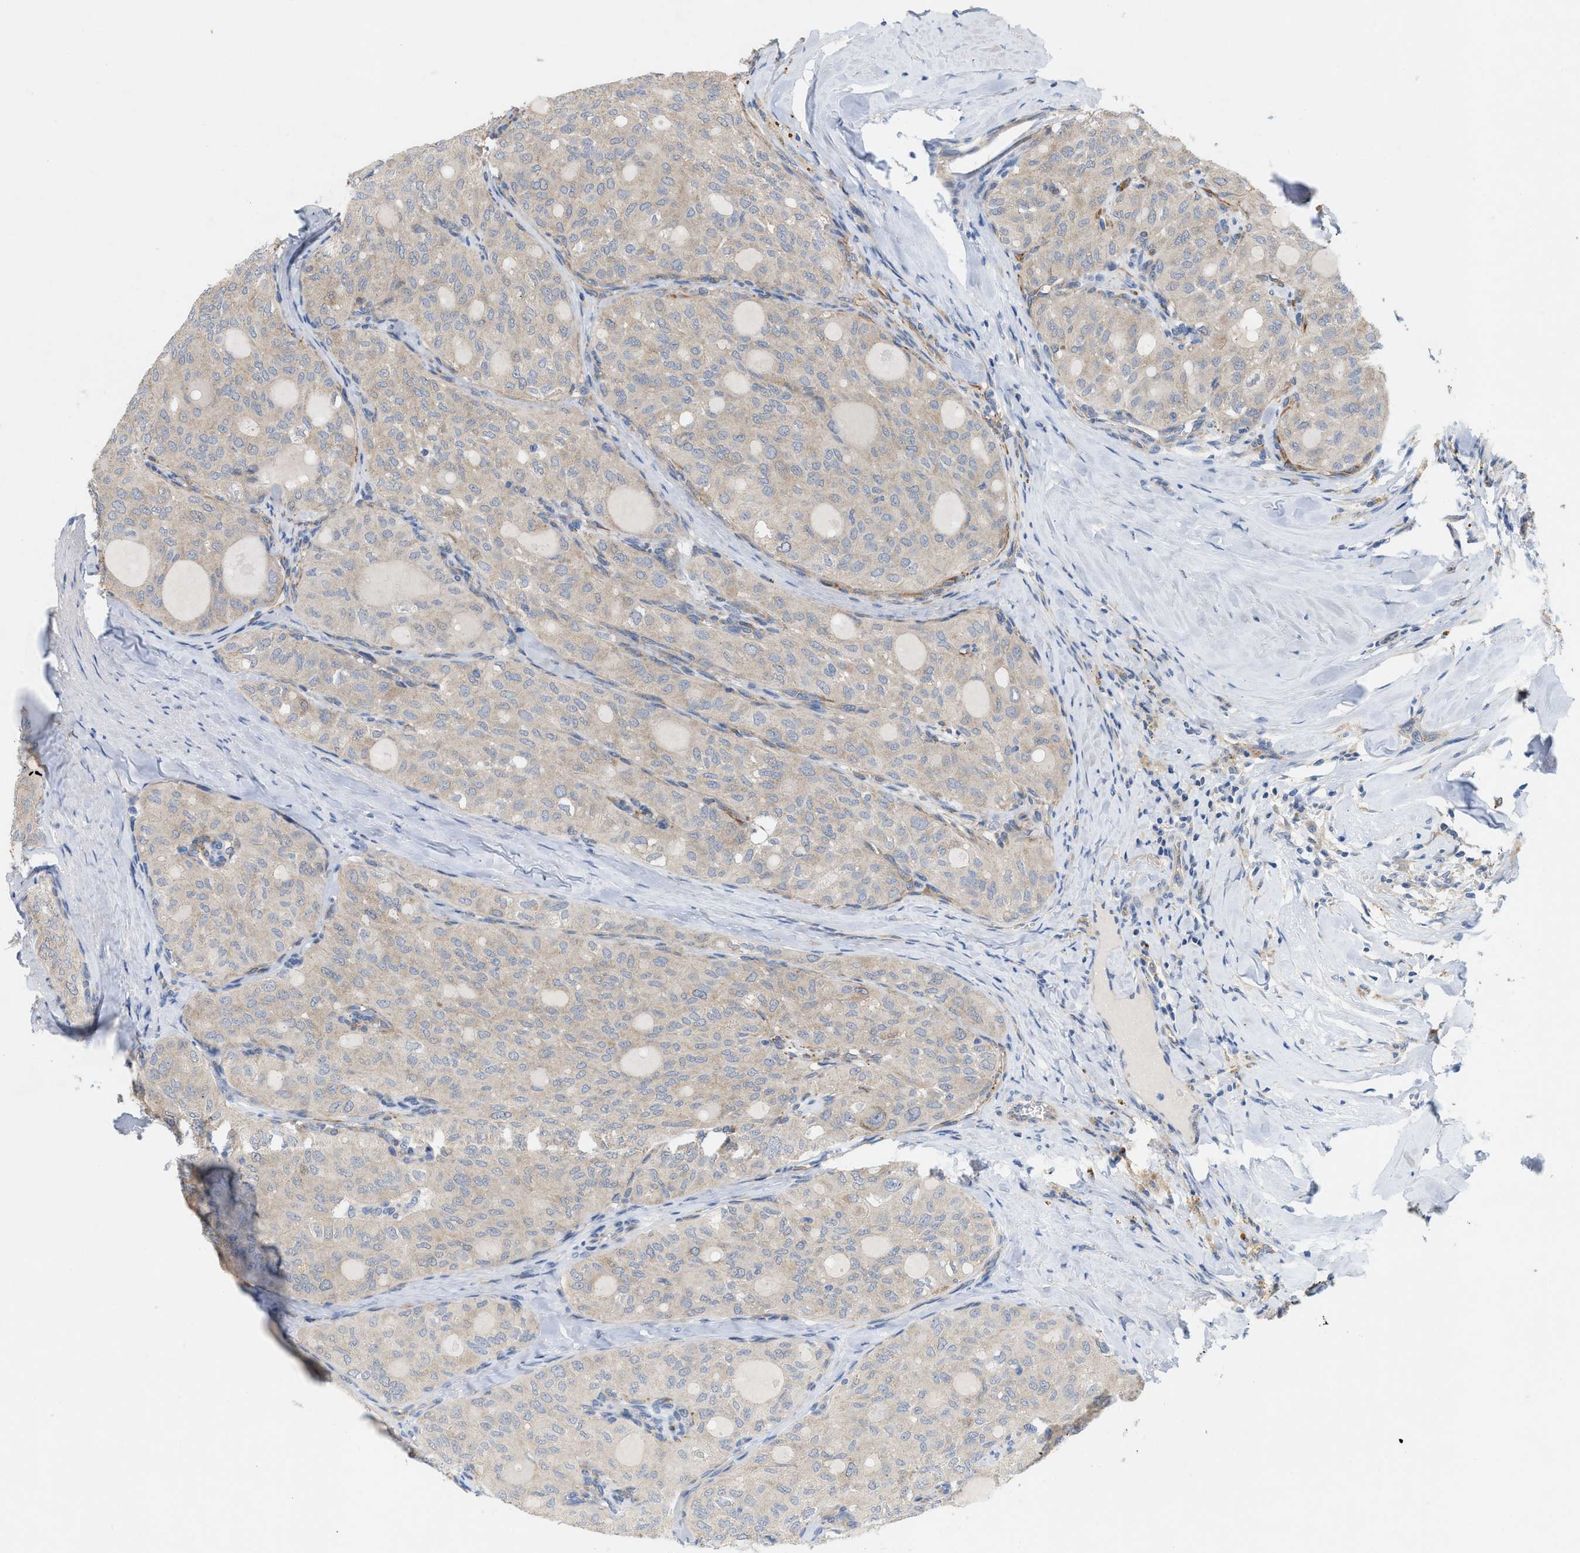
{"staining": {"intensity": "weak", "quantity": "25%-75%", "location": "cytoplasmic/membranous"}, "tissue": "thyroid cancer", "cell_type": "Tumor cells", "image_type": "cancer", "snomed": [{"axis": "morphology", "description": "Follicular adenoma carcinoma, NOS"}, {"axis": "topography", "description": "Thyroid gland"}], "caption": "Tumor cells demonstrate low levels of weak cytoplasmic/membranous expression in approximately 25%-75% of cells in follicular adenoma carcinoma (thyroid). (Stains: DAB in brown, nuclei in blue, Microscopy: brightfield microscopy at high magnification).", "gene": "UBAP2", "patient": {"sex": "male", "age": 75}}